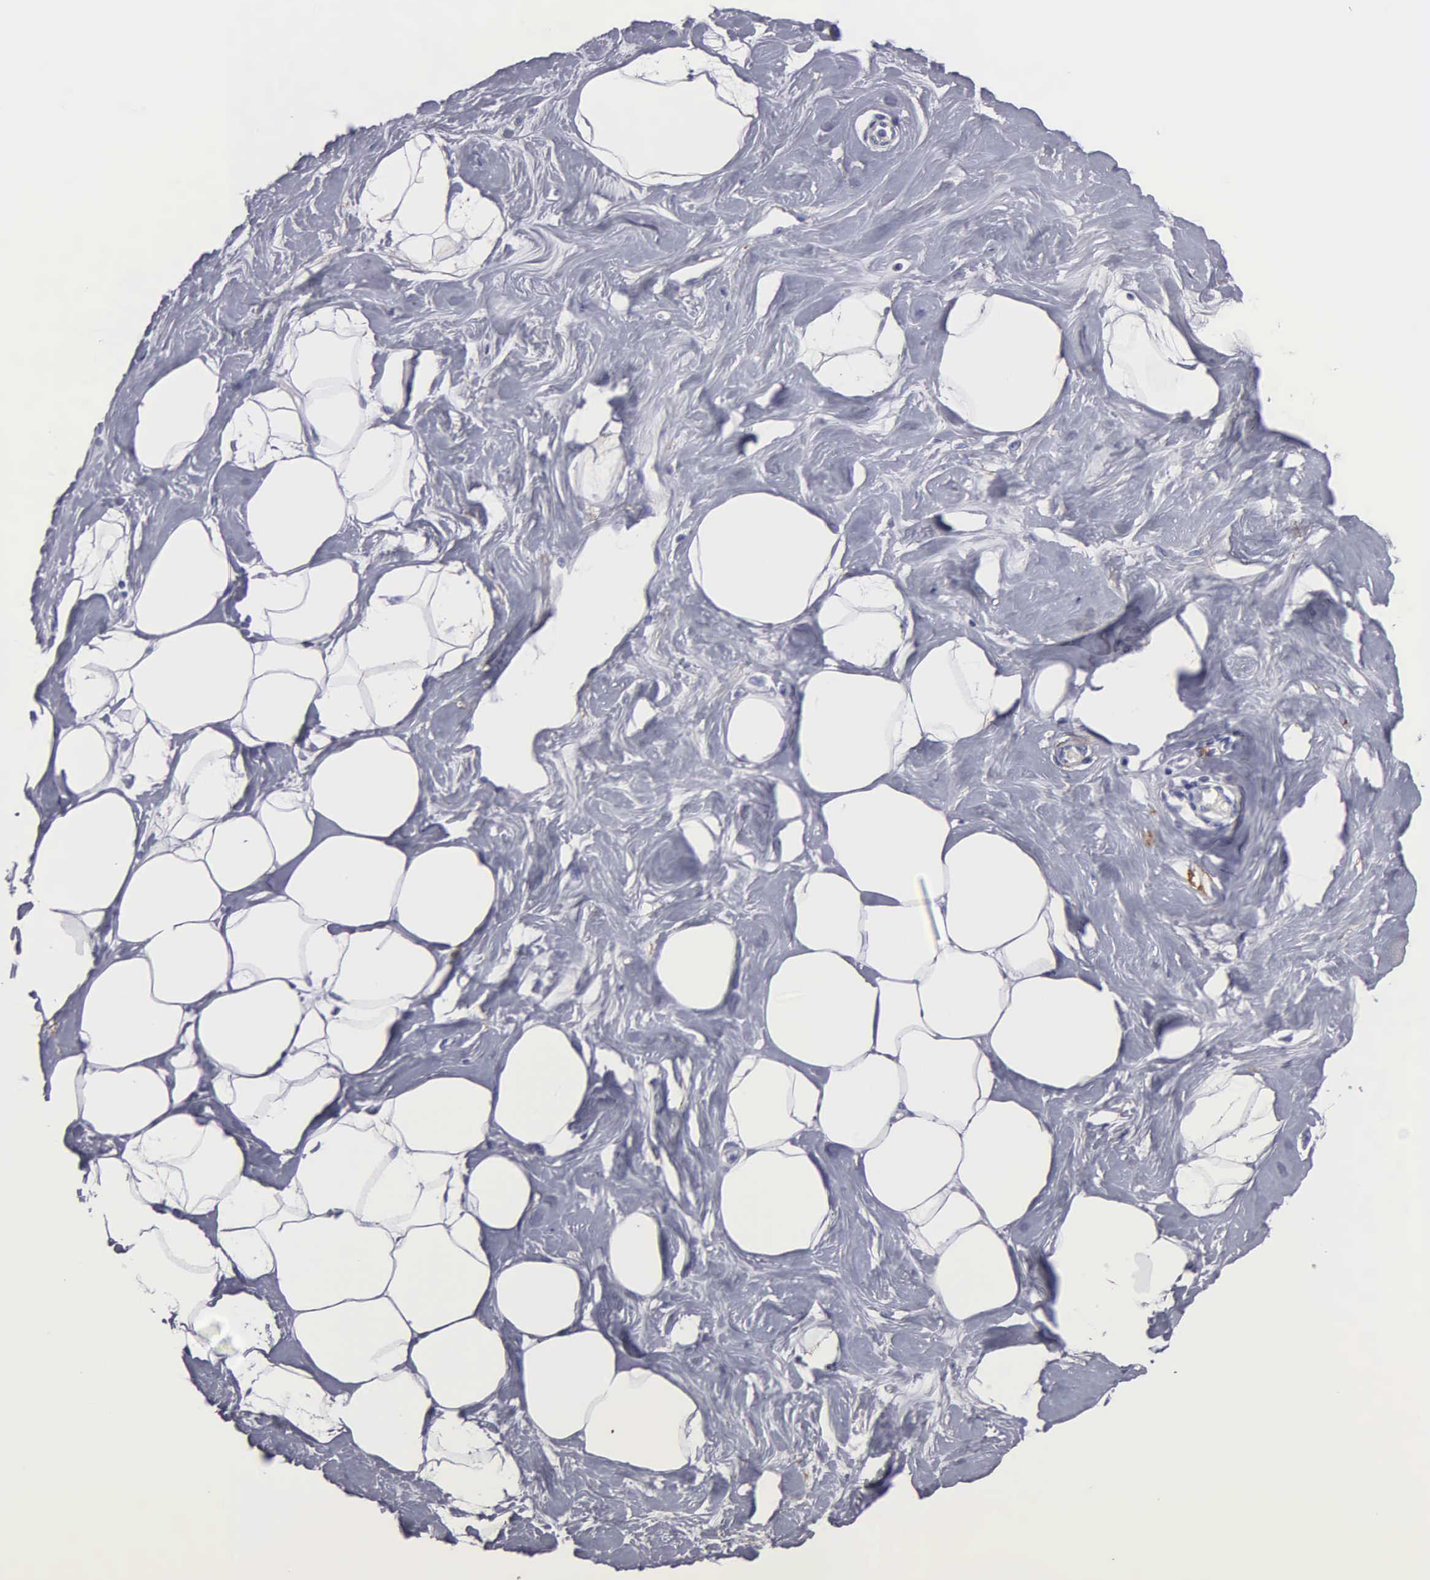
{"staining": {"intensity": "negative", "quantity": "none", "location": "none"}, "tissue": "adipose tissue", "cell_type": "Adipocytes", "image_type": "normal", "snomed": [{"axis": "morphology", "description": "Normal tissue, NOS"}, {"axis": "topography", "description": "Breast"}], "caption": "An immunohistochemistry micrograph of normal adipose tissue is shown. There is no staining in adipocytes of adipose tissue.", "gene": "FBLN5", "patient": {"sex": "female", "age": 44}}